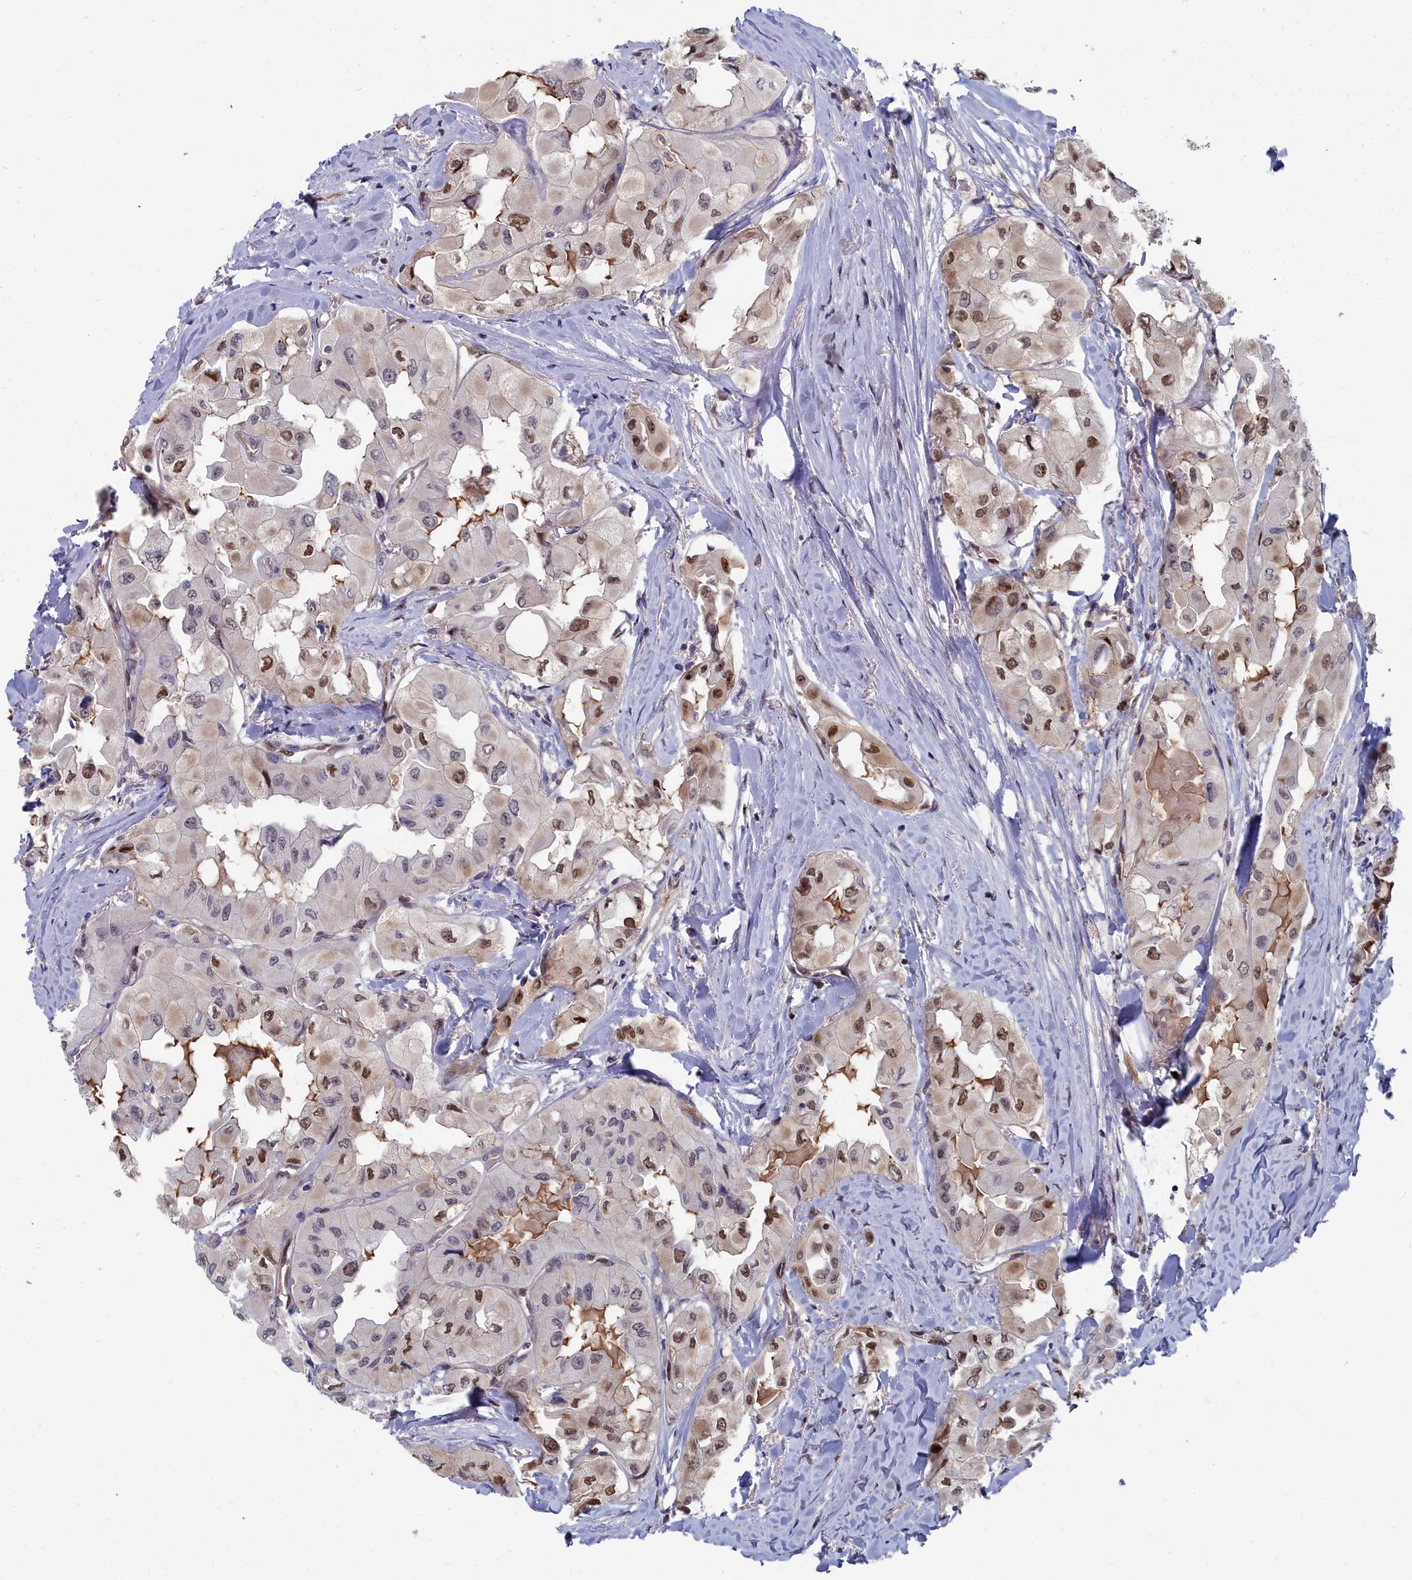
{"staining": {"intensity": "moderate", "quantity": "25%-75%", "location": "nuclear"}, "tissue": "thyroid cancer", "cell_type": "Tumor cells", "image_type": "cancer", "snomed": [{"axis": "morphology", "description": "Normal tissue, NOS"}, {"axis": "morphology", "description": "Papillary adenocarcinoma, NOS"}, {"axis": "topography", "description": "Thyroid gland"}], "caption": "Thyroid cancer (papillary adenocarcinoma) was stained to show a protein in brown. There is medium levels of moderate nuclear expression in approximately 25%-75% of tumor cells.", "gene": "RPS27A", "patient": {"sex": "female", "age": 59}}